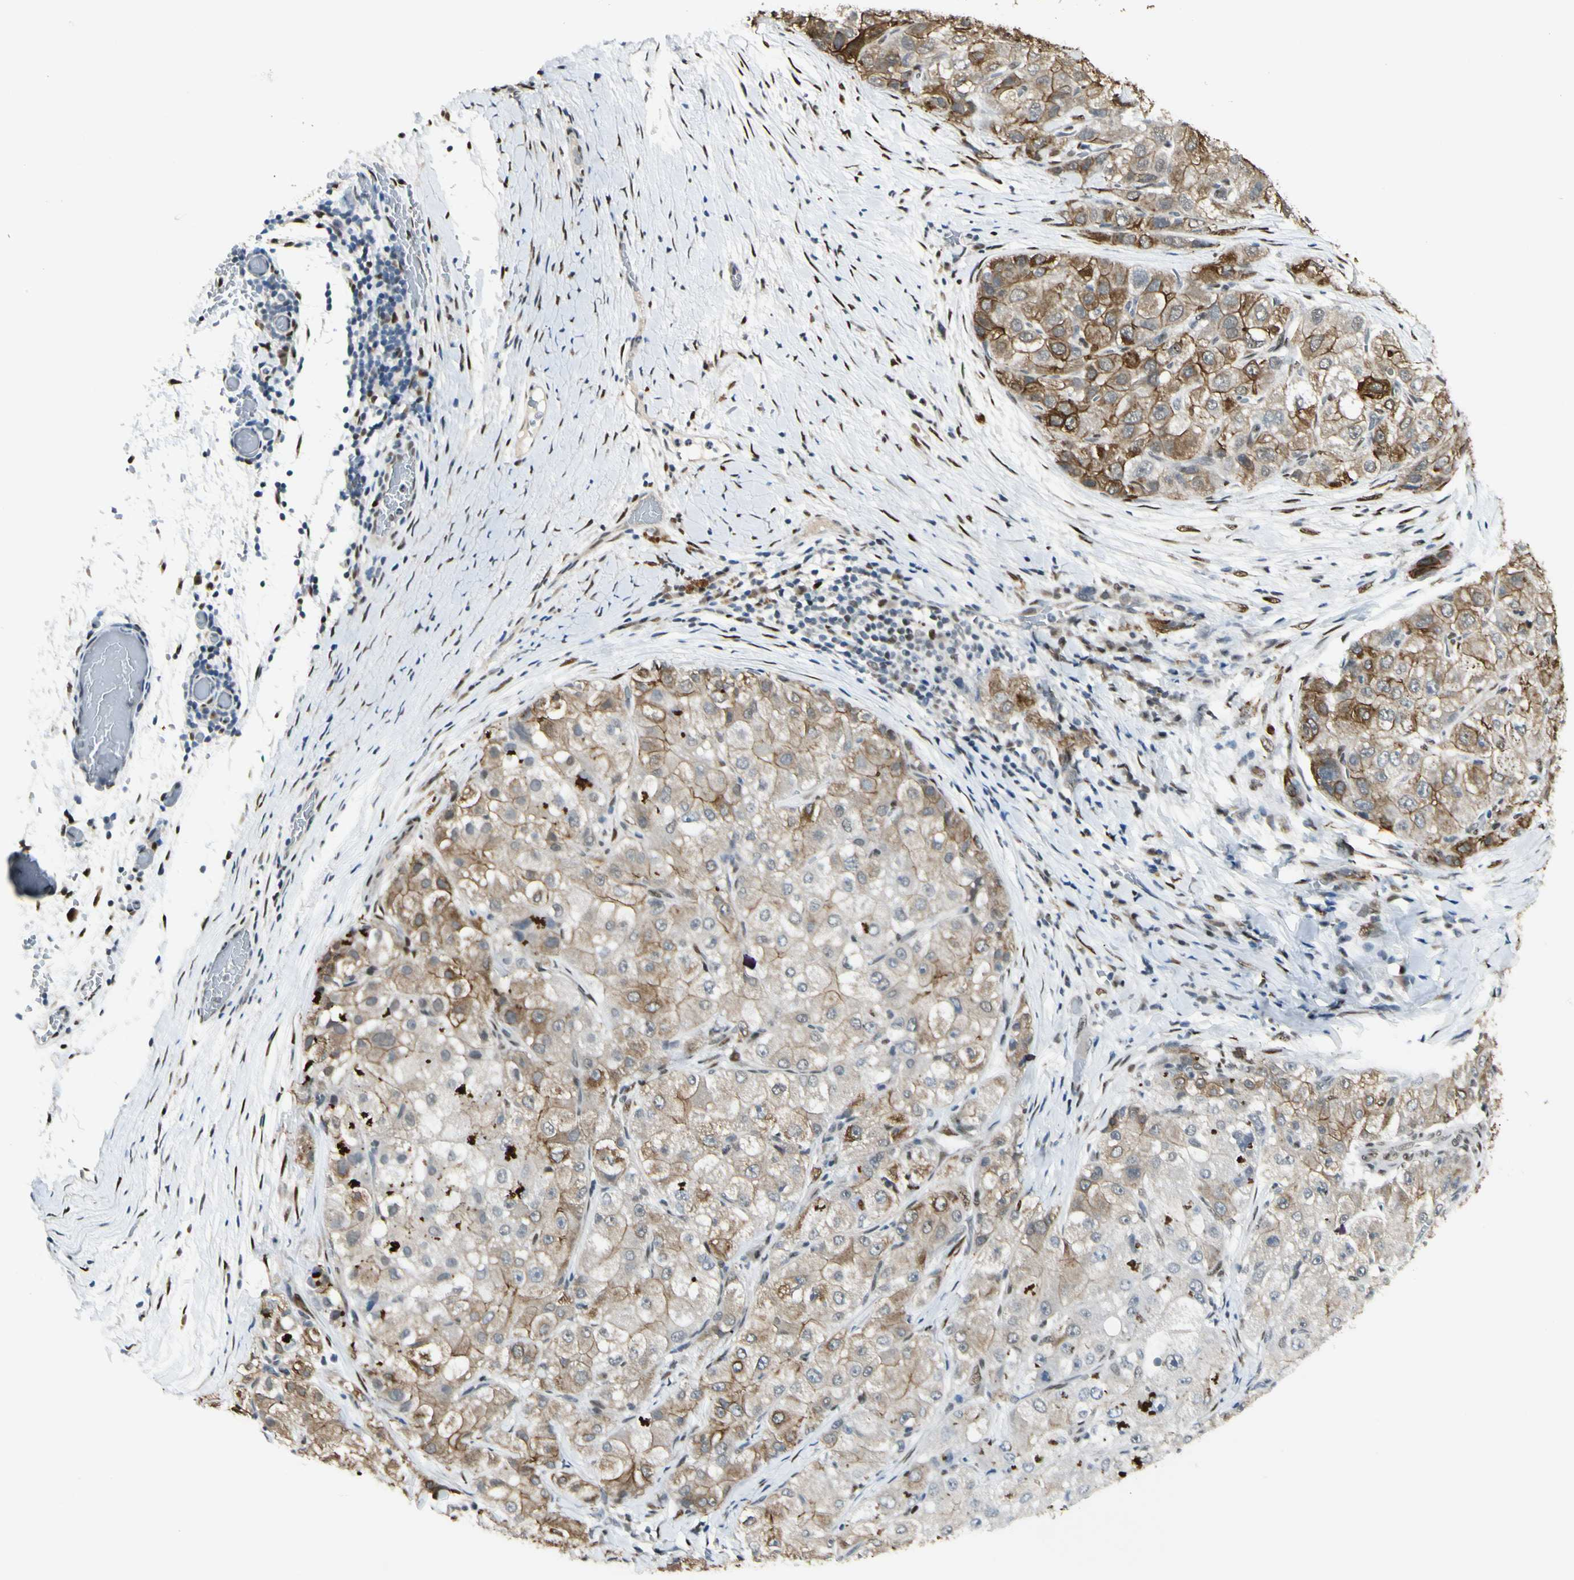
{"staining": {"intensity": "moderate", "quantity": ">75%", "location": "cytoplasmic/membranous"}, "tissue": "liver cancer", "cell_type": "Tumor cells", "image_type": "cancer", "snomed": [{"axis": "morphology", "description": "Carcinoma, Hepatocellular, NOS"}, {"axis": "topography", "description": "Liver"}], "caption": "A medium amount of moderate cytoplasmic/membranous positivity is present in approximately >75% of tumor cells in liver cancer (hepatocellular carcinoma) tissue. (brown staining indicates protein expression, while blue staining denotes nuclei).", "gene": "ATXN1", "patient": {"sex": "male", "age": 80}}